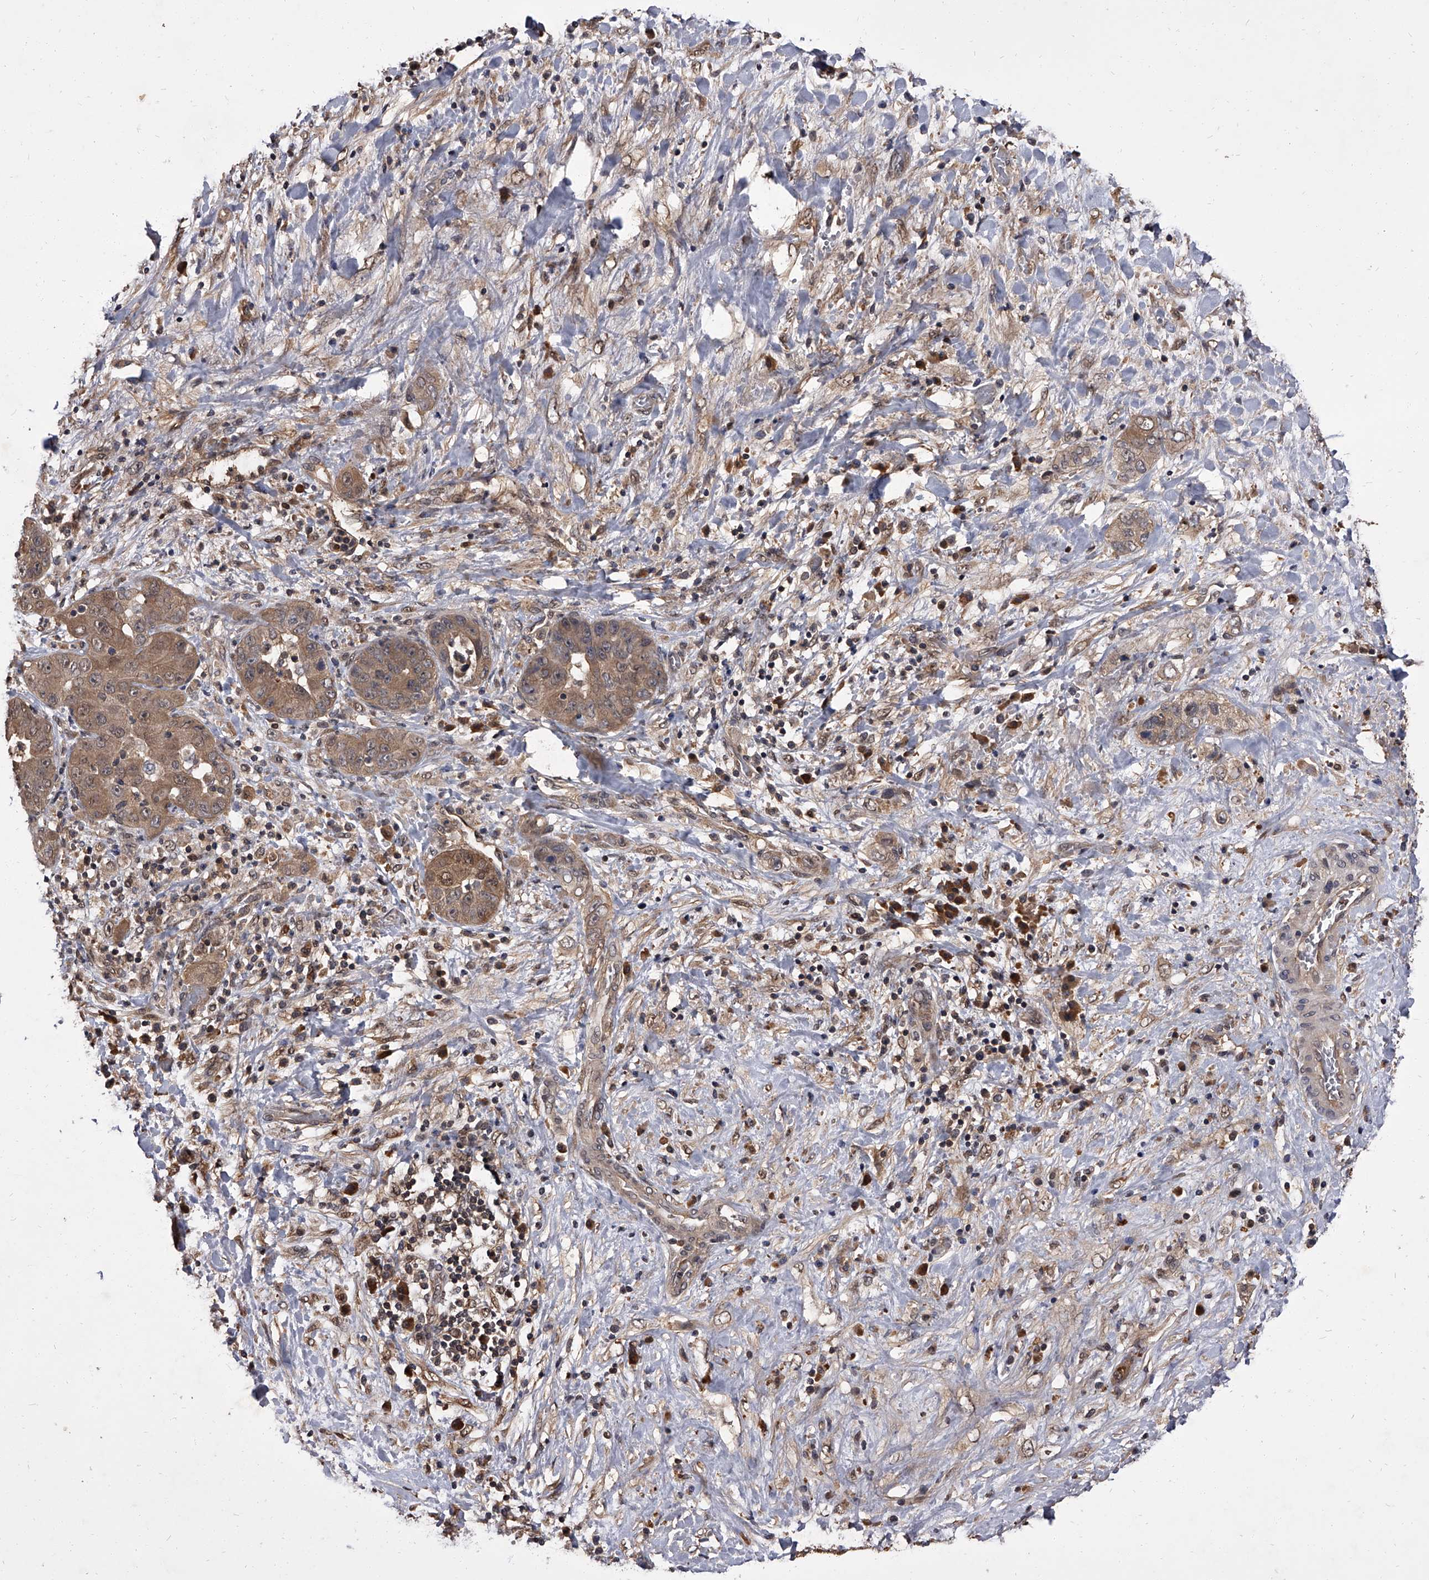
{"staining": {"intensity": "moderate", "quantity": ">75%", "location": "cytoplasmic/membranous,nuclear"}, "tissue": "liver cancer", "cell_type": "Tumor cells", "image_type": "cancer", "snomed": [{"axis": "morphology", "description": "Cholangiocarcinoma"}, {"axis": "topography", "description": "Liver"}], "caption": "Immunohistochemical staining of human liver cholangiocarcinoma displays moderate cytoplasmic/membranous and nuclear protein staining in approximately >75% of tumor cells. The protein of interest is stained brown, and the nuclei are stained in blue (DAB (3,3'-diaminobenzidine) IHC with brightfield microscopy, high magnification).", "gene": "SLC18B1", "patient": {"sex": "female", "age": 52}}